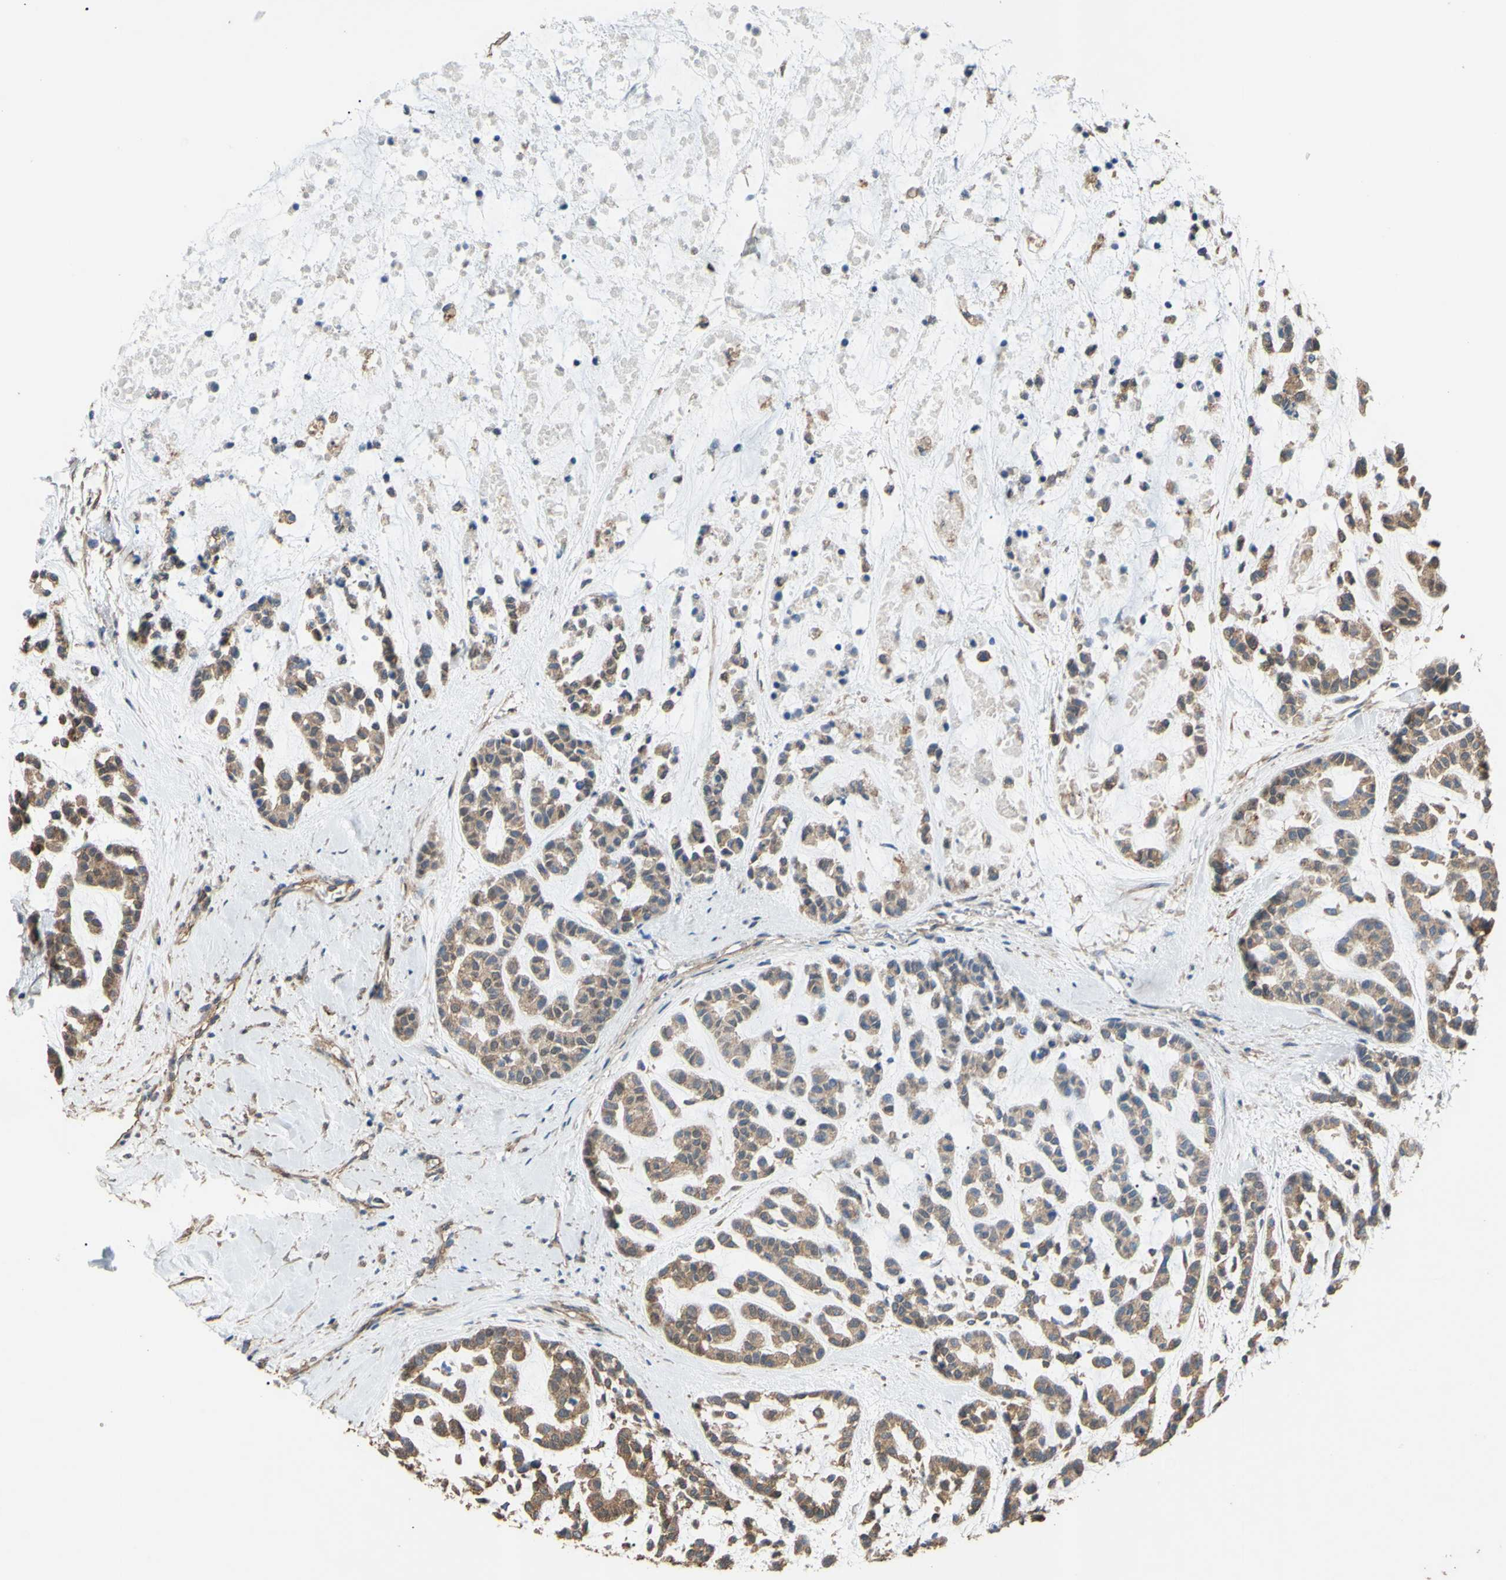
{"staining": {"intensity": "moderate", "quantity": ">75%", "location": "cytoplasmic/membranous"}, "tissue": "head and neck cancer", "cell_type": "Tumor cells", "image_type": "cancer", "snomed": [{"axis": "morphology", "description": "Adenocarcinoma, NOS"}, {"axis": "morphology", "description": "Adenoma, NOS"}, {"axis": "topography", "description": "Head-Neck"}], "caption": "Immunohistochemistry of human head and neck adenocarcinoma shows medium levels of moderate cytoplasmic/membranous expression in about >75% of tumor cells. The protein of interest is shown in brown color, while the nuclei are stained blue.", "gene": "CTTN", "patient": {"sex": "female", "age": 55}}